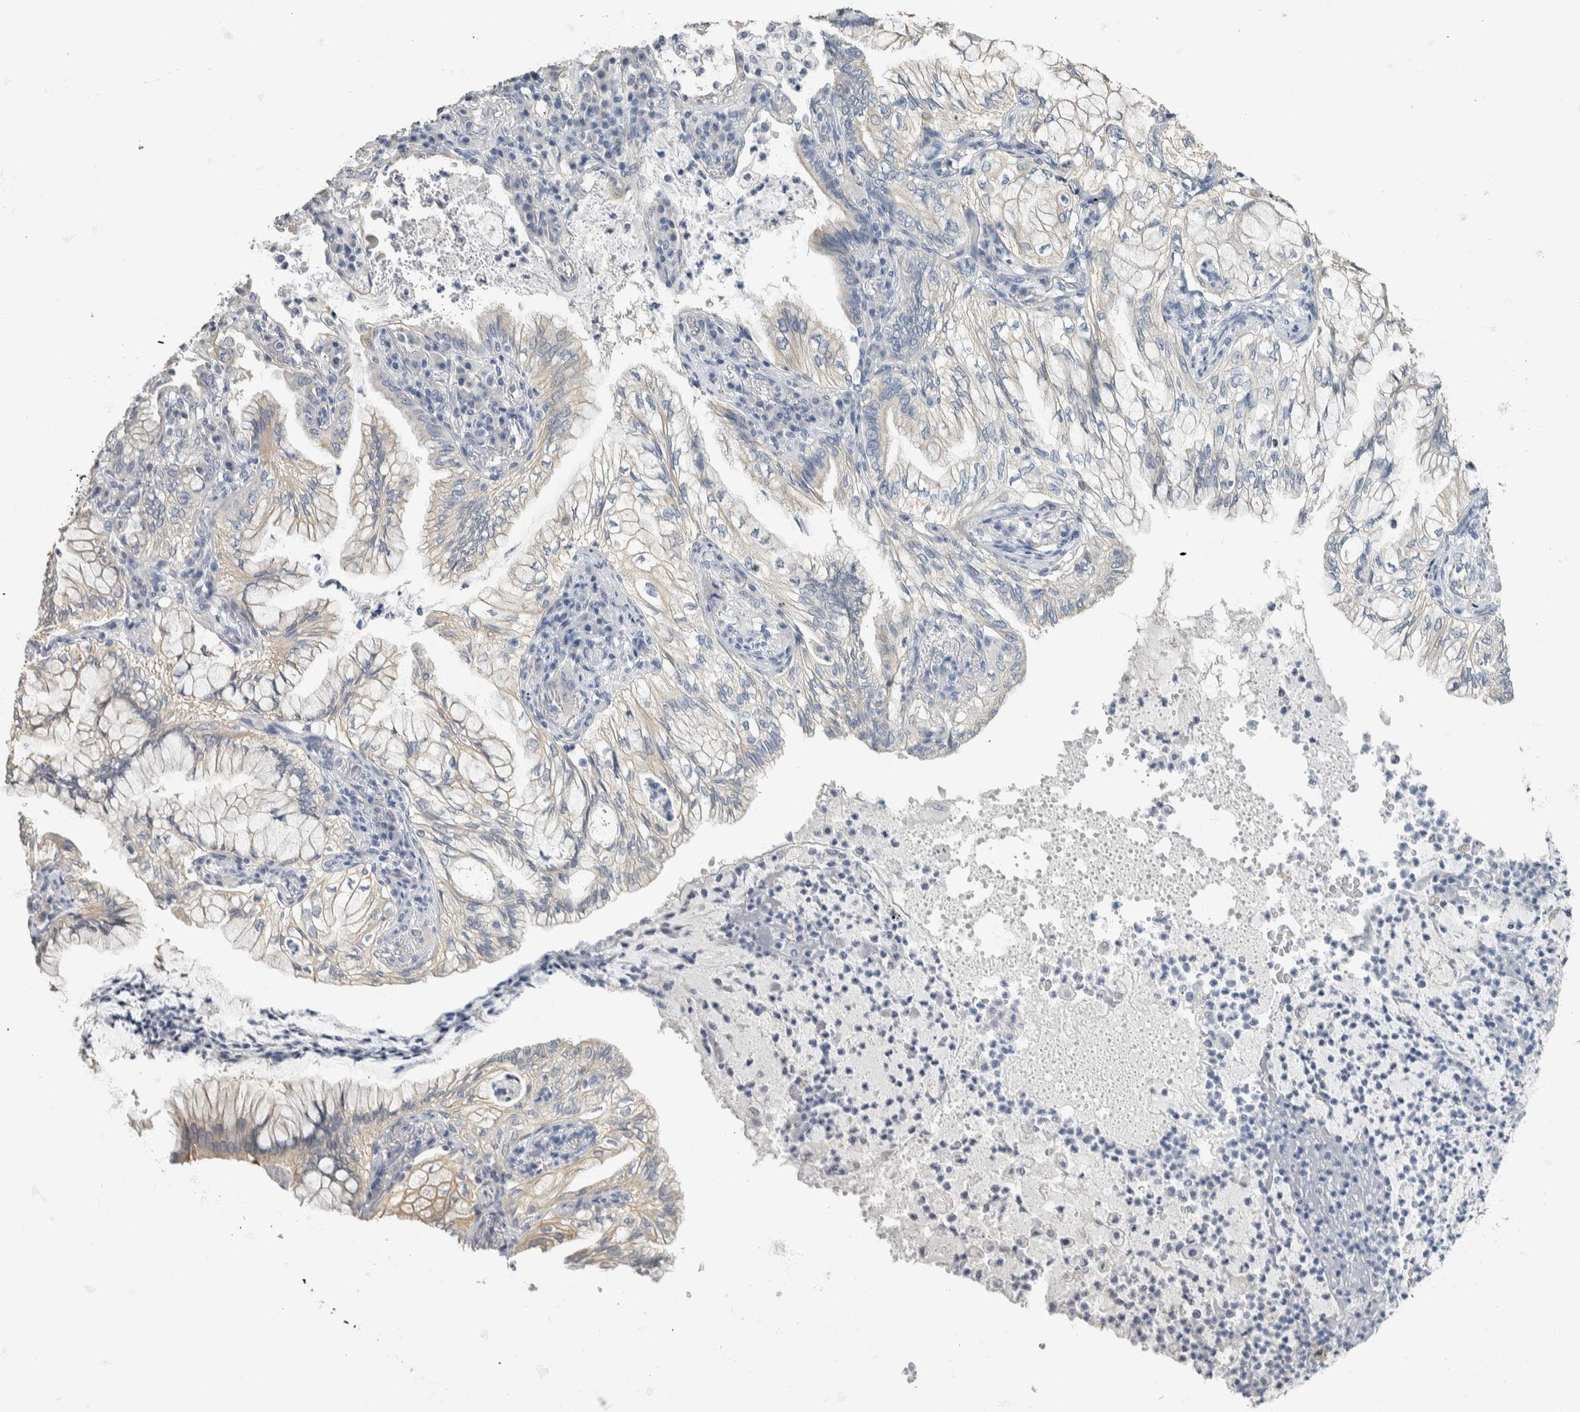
{"staining": {"intensity": "negative", "quantity": "none", "location": "none"}, "tissue": "lung cancer", "cell_type": "Tumor cells", "image_type": "cancer", "snomed": [{"axis": "morphology", "description": "Adenocarcinoma, NOS"}, {"axis": "topography", "description": "Lung"}], "caption": "This micrograph is of lung cancer stained with IHC to label a protein in brown with the nuclei are counter-stained blue. There is no staining in tumor cells.", "gene": "NEFM", "patient": {"sex": "female", "age": 70}}